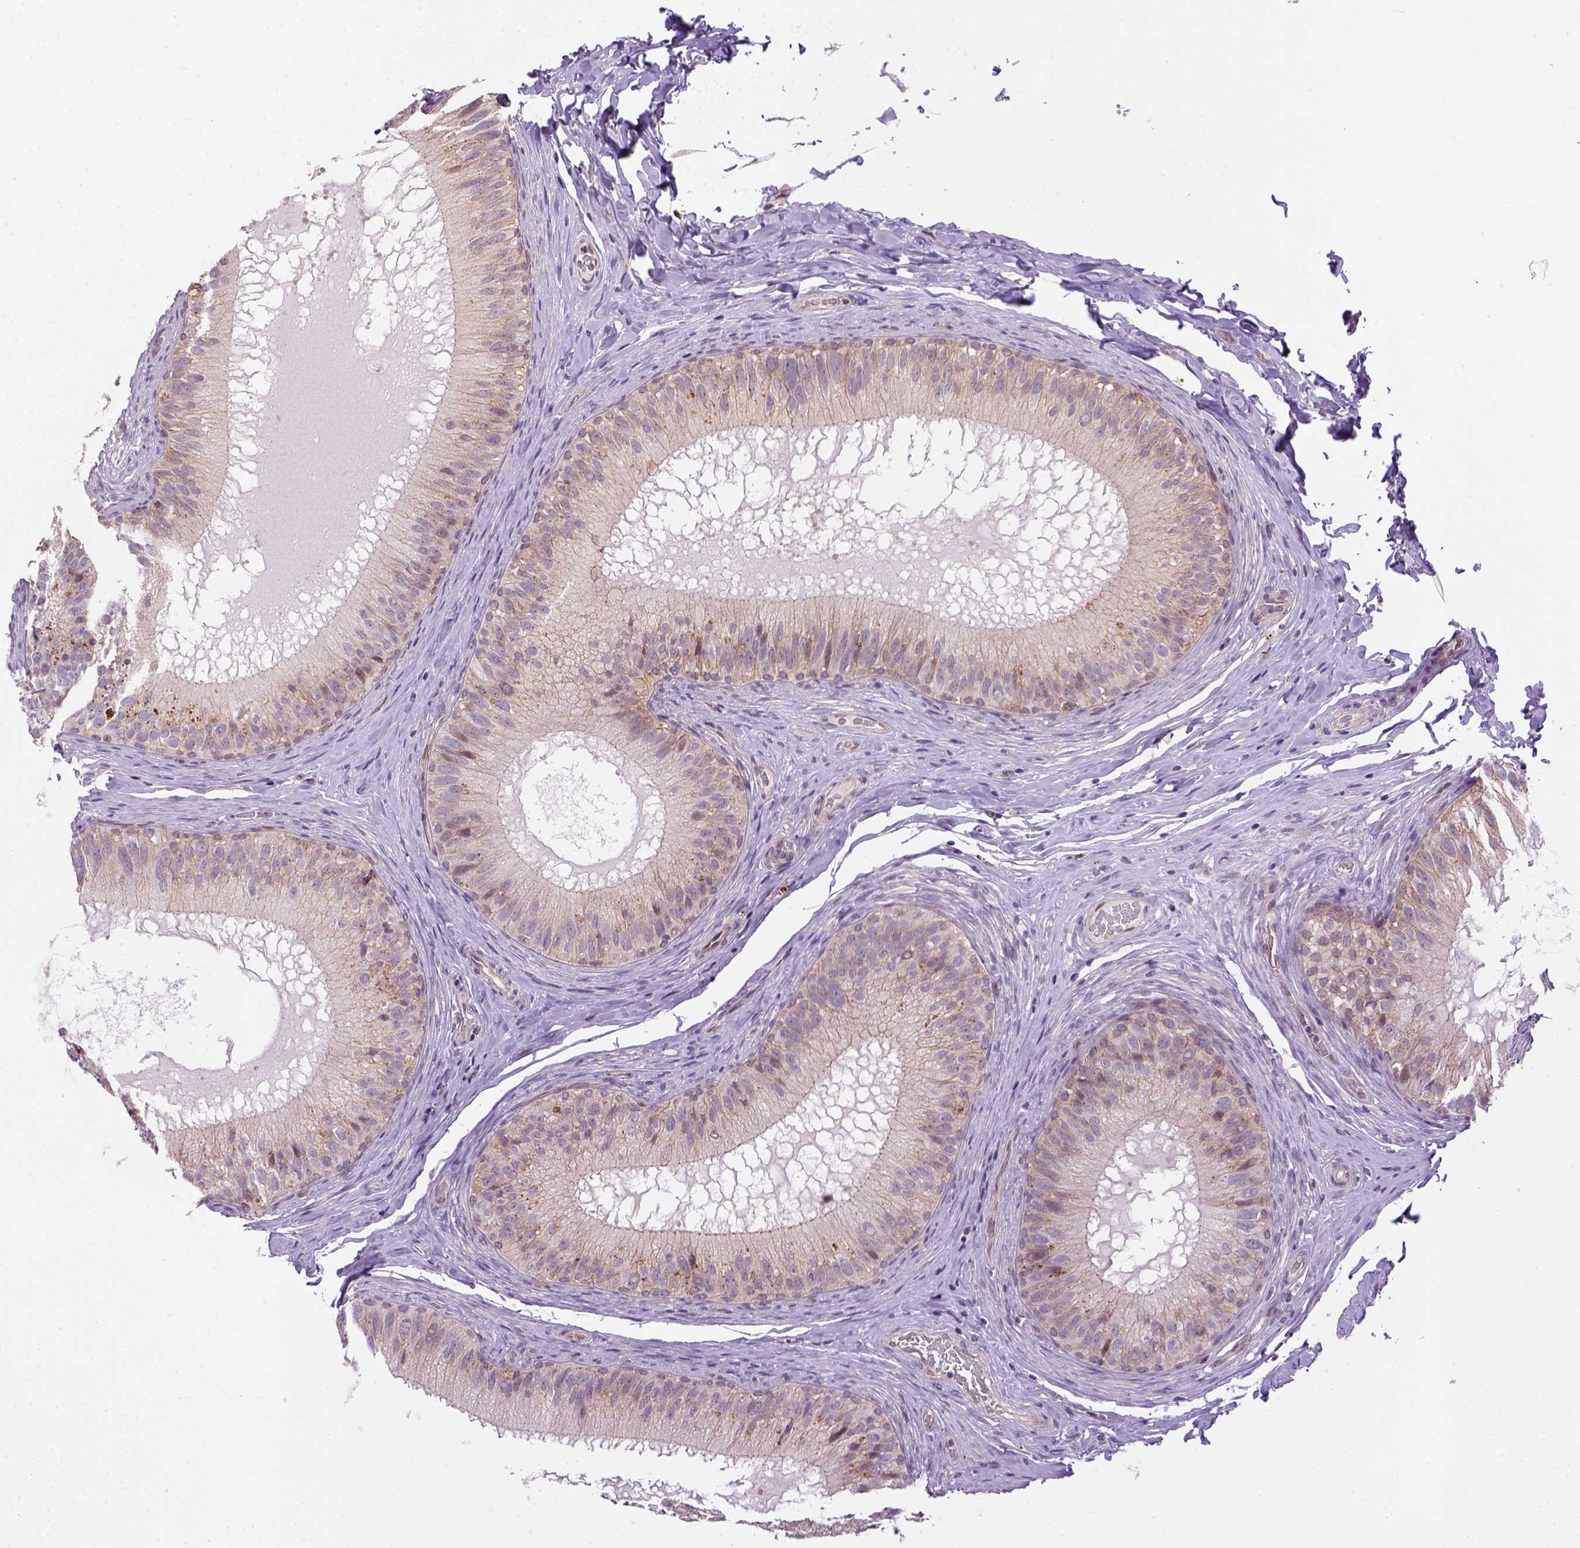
{"staining": {"intensity": "weak", "quantity": "25%-75%", "location": "cytoplasmic/membranous"}, "tissue": "epididymis", "cell_type": "Glandular cells", "image_type": "normal", "snomed": [{"axis": "morphology", "description": "Normal tissue, NOS"}, {"axis": "topography", "description": "Epididymis"}], "caption": "IHC (DAB (3,3'-diaminobenzidine)) staining of normal epididymis shows weak cytoplasmic/membranous protein expression in about 25%-75% of glandular cells.", "gene": "KAZN", "patient": {"sex": "male", "age": 34}}